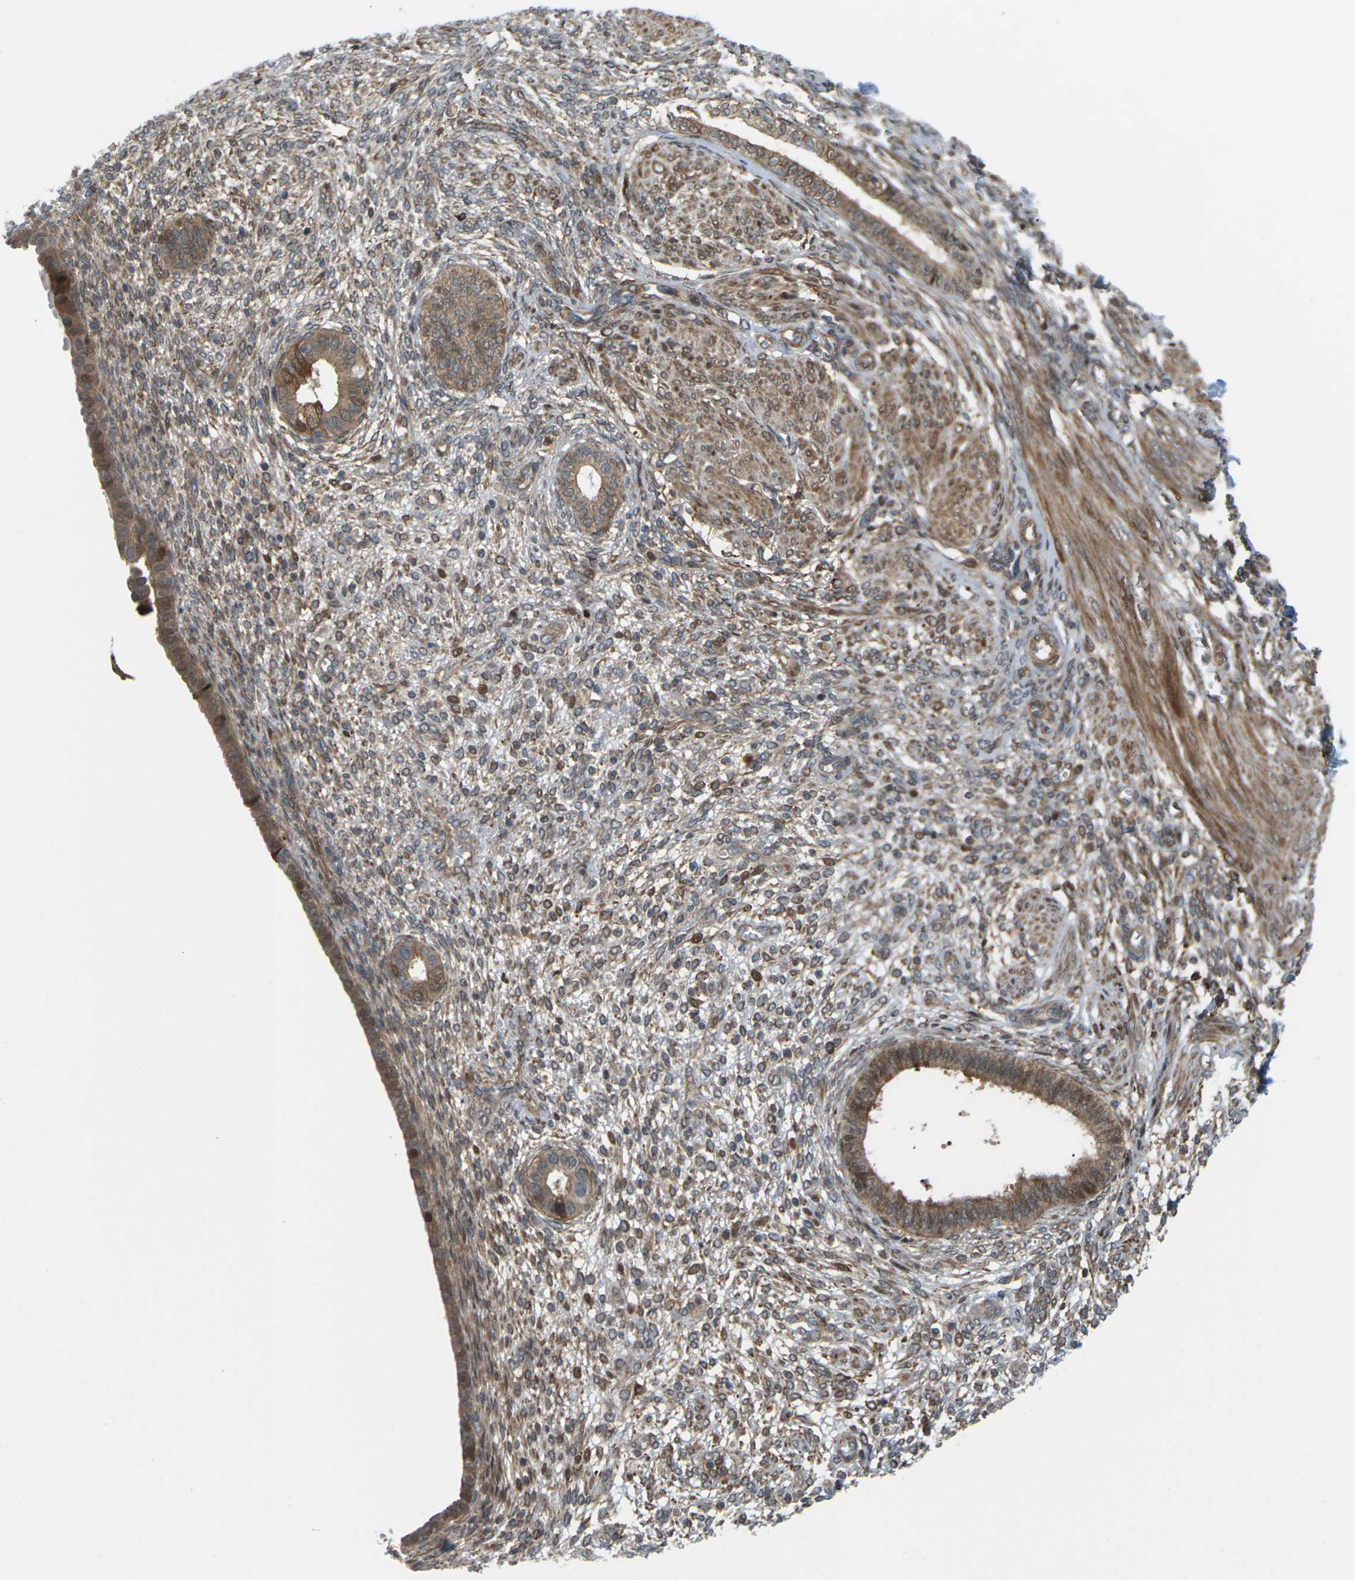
{"staining": {"intensity": "moderate", "quantity": ">75%", "location": "cytoplasmic/membranous"}, "tissue": "endometrium", "cell_type": "Cells in endometrial stroma", "image_type": "normal", "snomed": [{"axis": "morphology", "description": "Normal tissue, NOS"}, {"axis": "topography", "description": "Endometrium"}], "caption": "High-power microscopy captured an IHC micrograph of normal endometrium, revealing moderate cytoplasmic/membranous positivity in approximately >75% of cells in endometrial stroma. (Stains: DAB (3,3'-diaminobenzidine) in brown, nuclei in blue, Microscopy: brightfield microscopy at high magnification).", "gene": "ROBO1", "patient": {"sex": "female", "age": 72}}